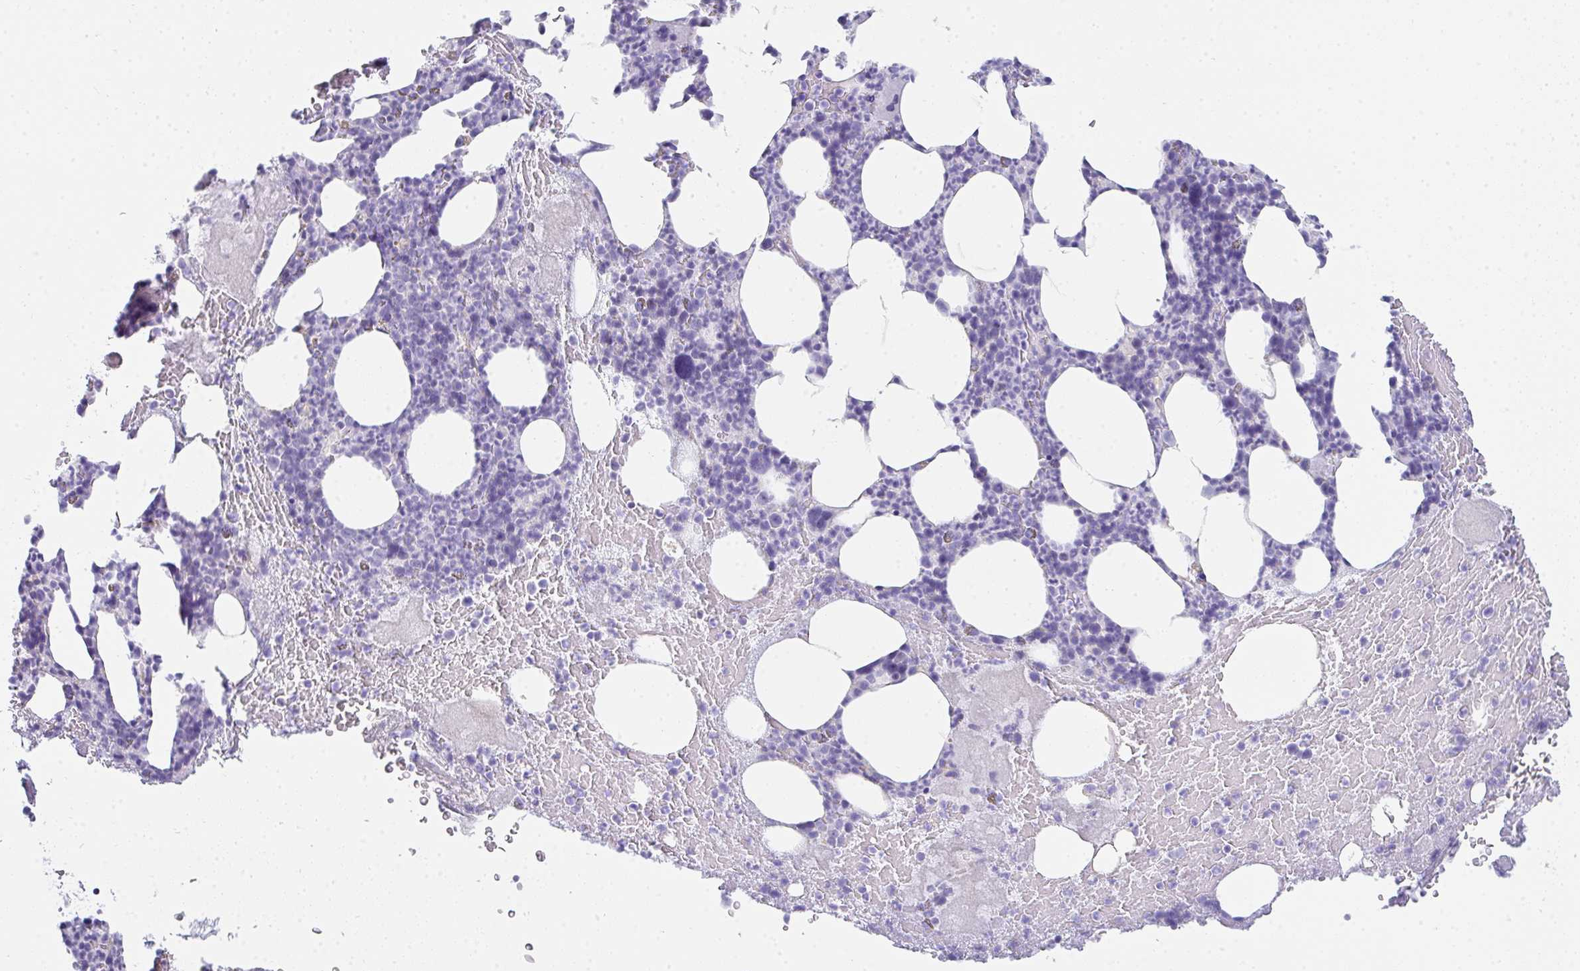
{"staining": {"intensity": "negative", "quantity": "none", "location": "none"}, "tissue": "bone marrow", "cell_type": "Hematopoietic cells", "image_type": "normal", "snomed": [{"axis": "morphology", "description": "Normal tissue, NOS"}, {"axis": "topography", "description": "Bone marrow"}], "caption": "This micrograph is of benign bone marrow stained with immunohistochemistry to label a protein in brown with the nuclei are counter-stained blue. There is no staining in hematopoietic cells. Nuclei are stained in blue.", "gene": "RLF", "patient": {"sex": "female", "age": 59}}